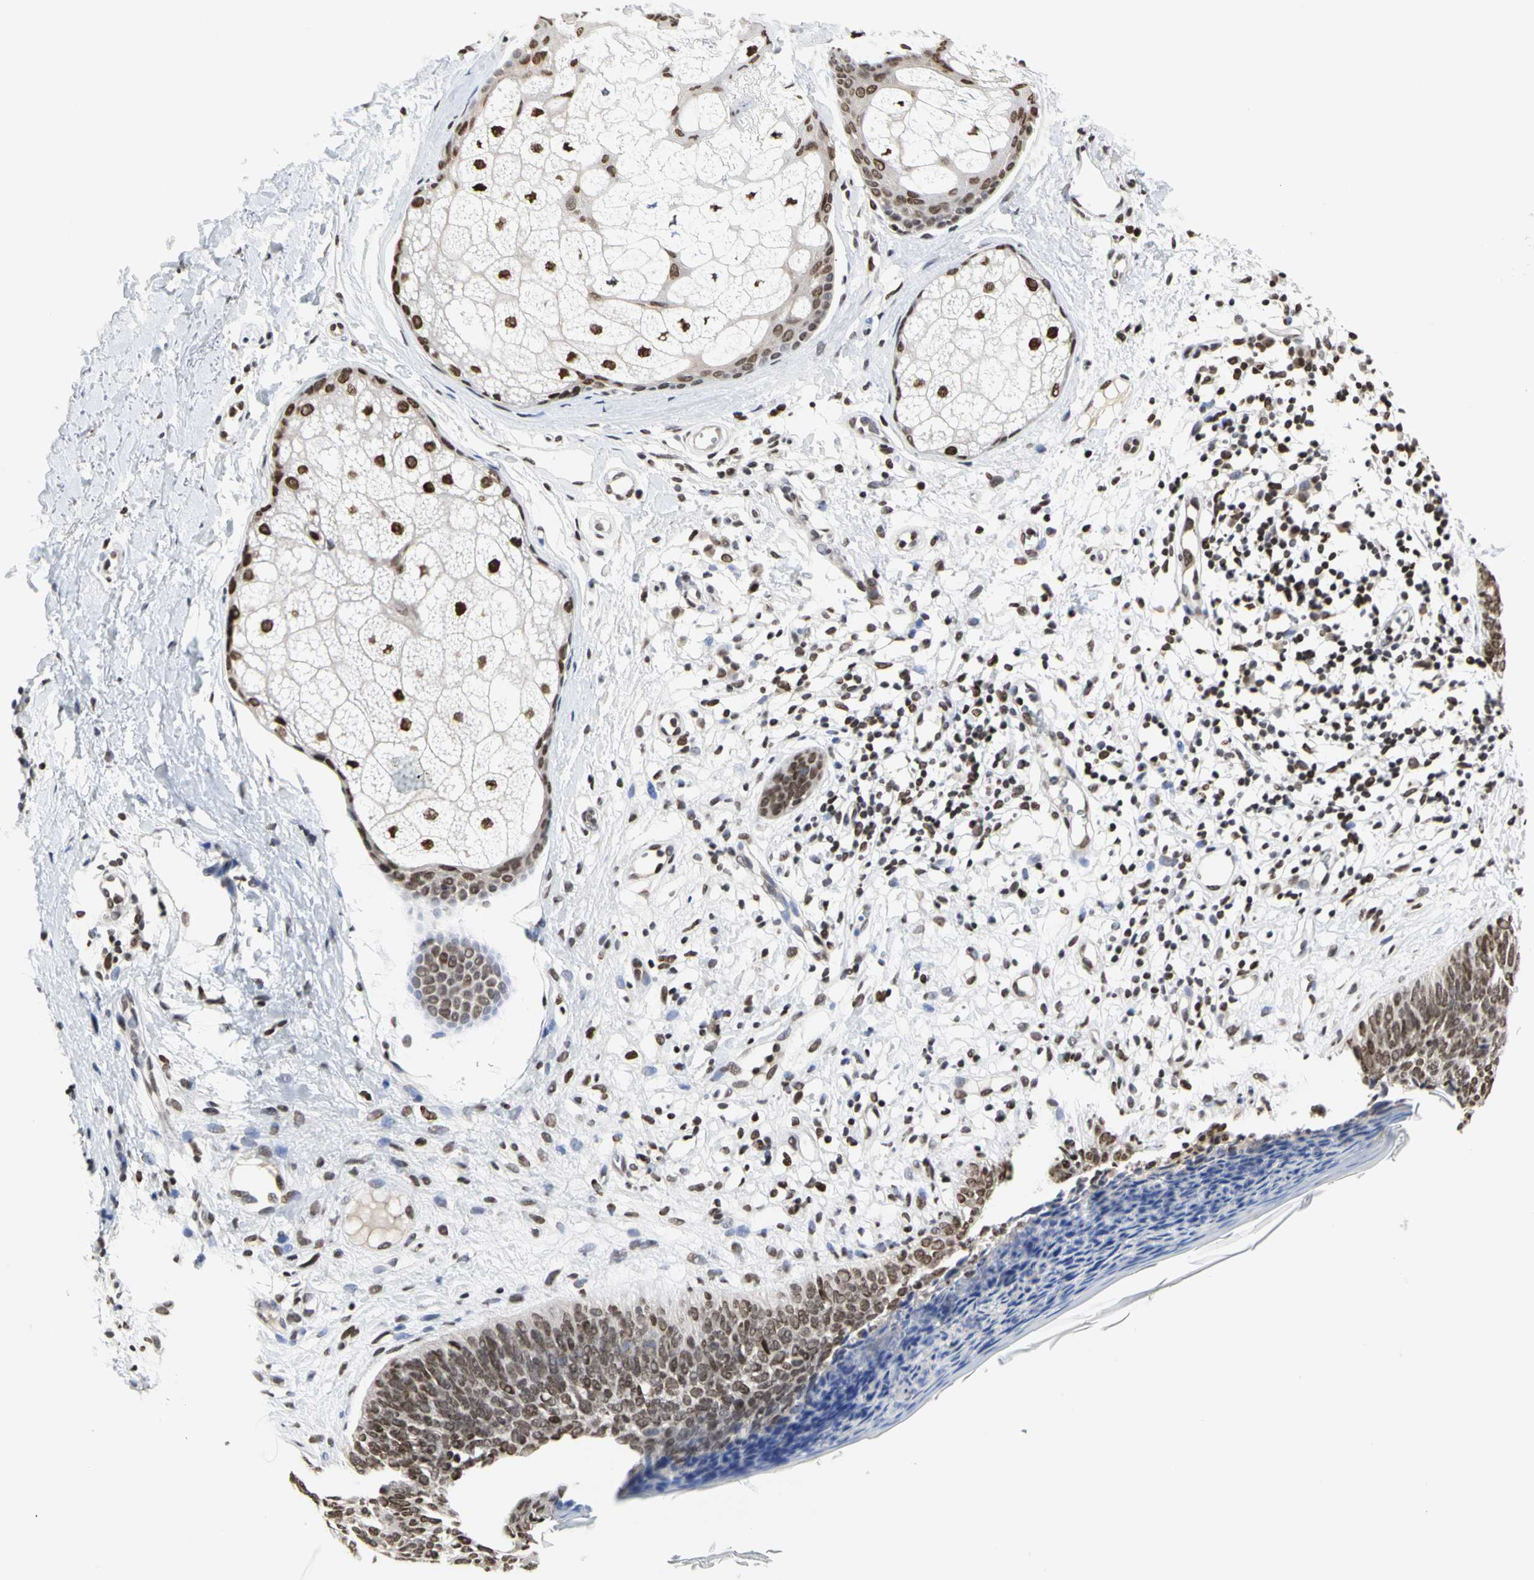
{"staining": {"intensity": "moderate", "quantity": ">75%", "location": "nuclear"}, "tissue": "skin cancer", "cell_type": "Tumor cells", "image_type": "cancer", "snomed": [{"axis": "morphology", "description": "Normal tissue, NOS"}, {"axis": "morphology", "description": "Basal cell carcinoma"}, {"axis": "topography", "description": "Skin"}], "caption": "Immunohistochemistry (IHC) staining of basal cell carcinoma (skin), which demonstrates medium levels of moderate nuclear positivity in about >75% of tumor cells indicating moderate nuclear protein expression. The staining was performed using DAB (3,3'-diaminobenzidine) (brown) for protein detection and nuclei were counterstained in hematoxylin (blue).", "gene": "PRMT3", "patient": {"sex": "male", "age": 71}}